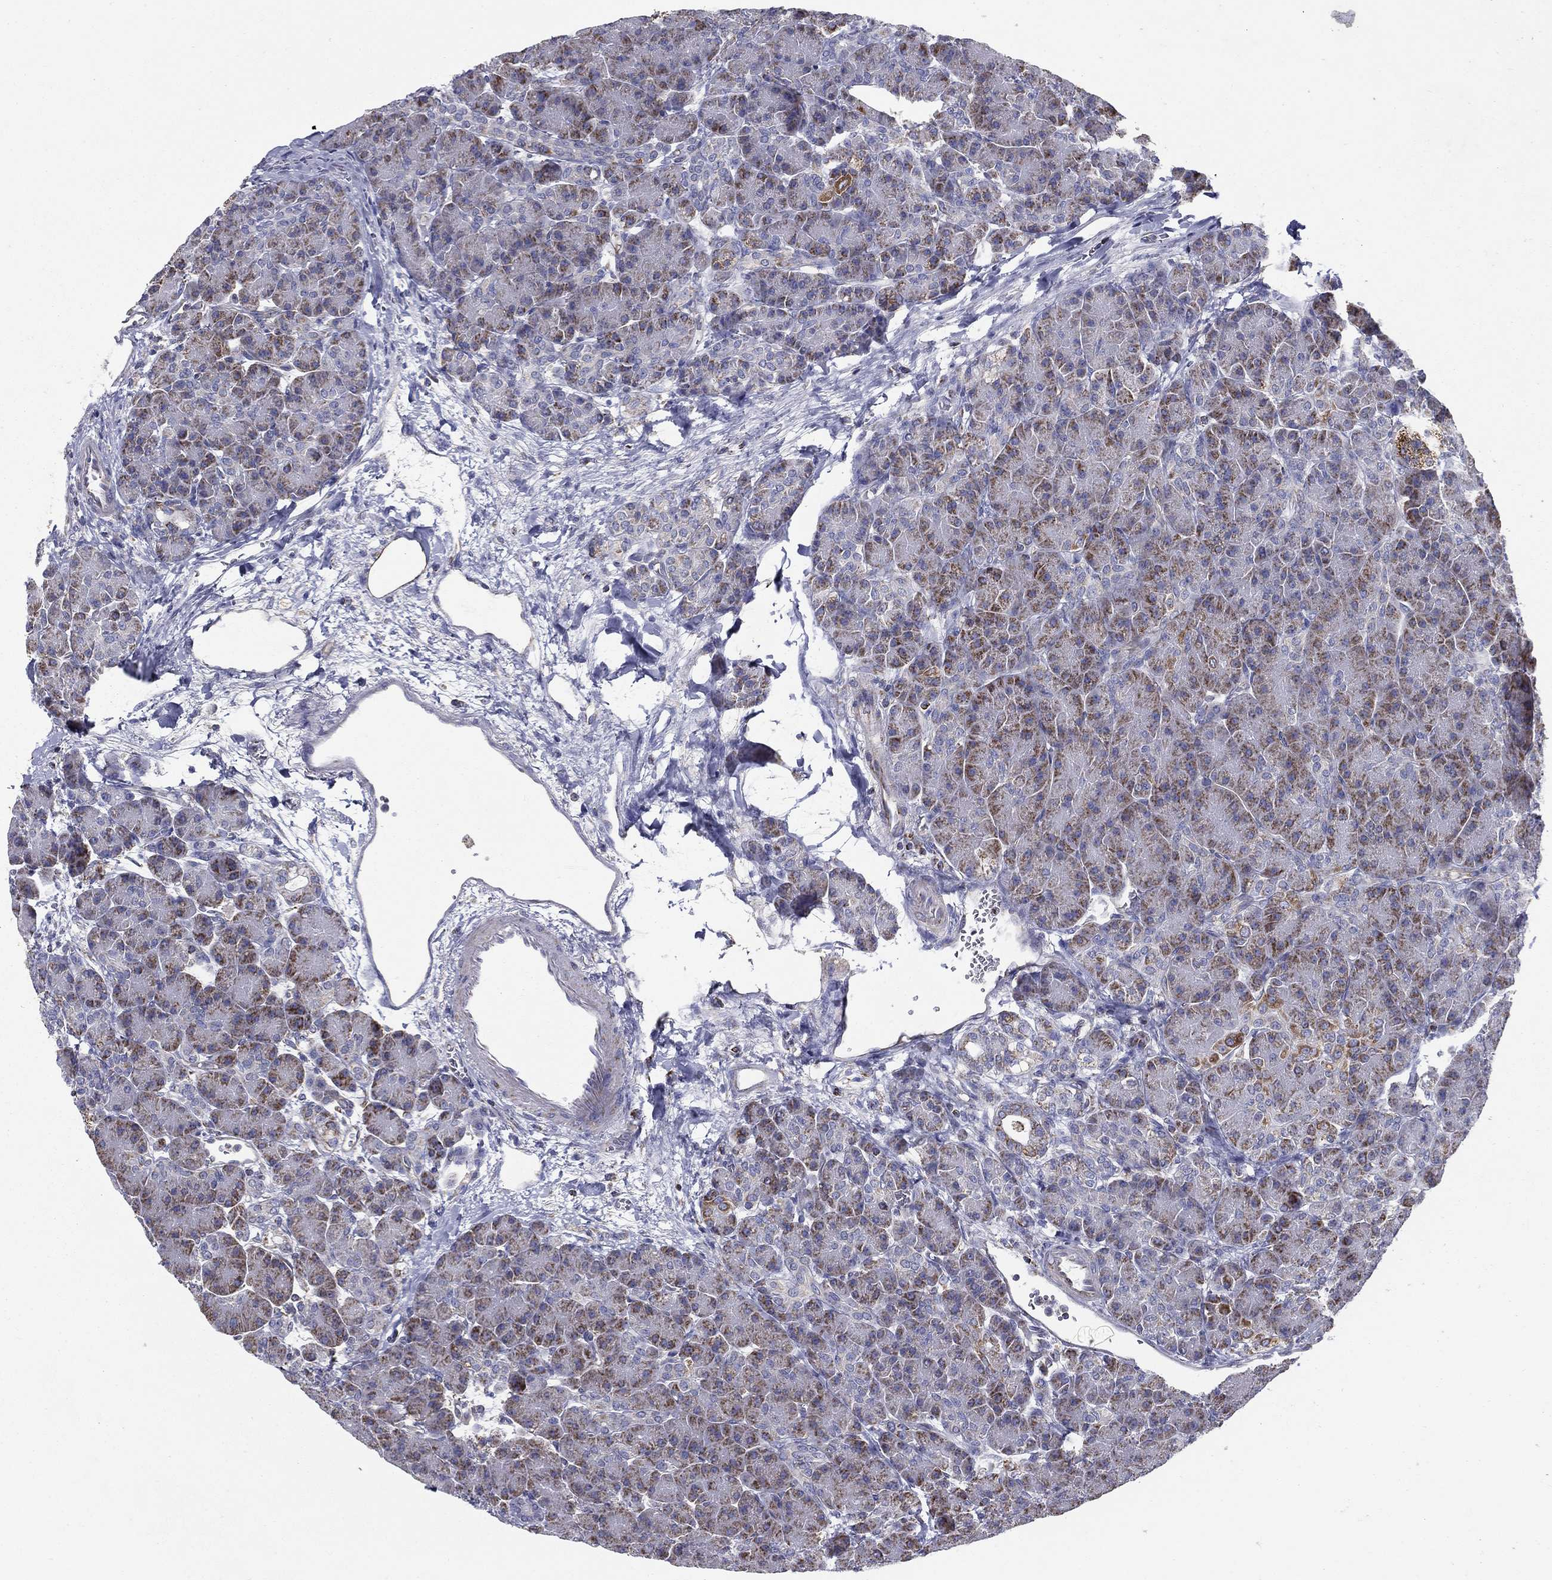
{"staining": {"intensity": "weak", "quantity": "25%-75%", "location": "cytoplasmic/membranous"}, "tissue": "pancreas", "cell_type": "Exocrine glandular cells", "image_type": "normal", "snomed": [{"axis": "morphology", "description": "Normal tissue, NOS"}, {"axis": "topography", "description": "Pancreas"}], "caption": "Pancreas stained with a brown dye displays weak cytoplasmic/membranous positive staining in approximately 25%-75% of exocrine glandular cells.", "gene": "SFXN1", "patient": {"sex": "female", "age": 63}}